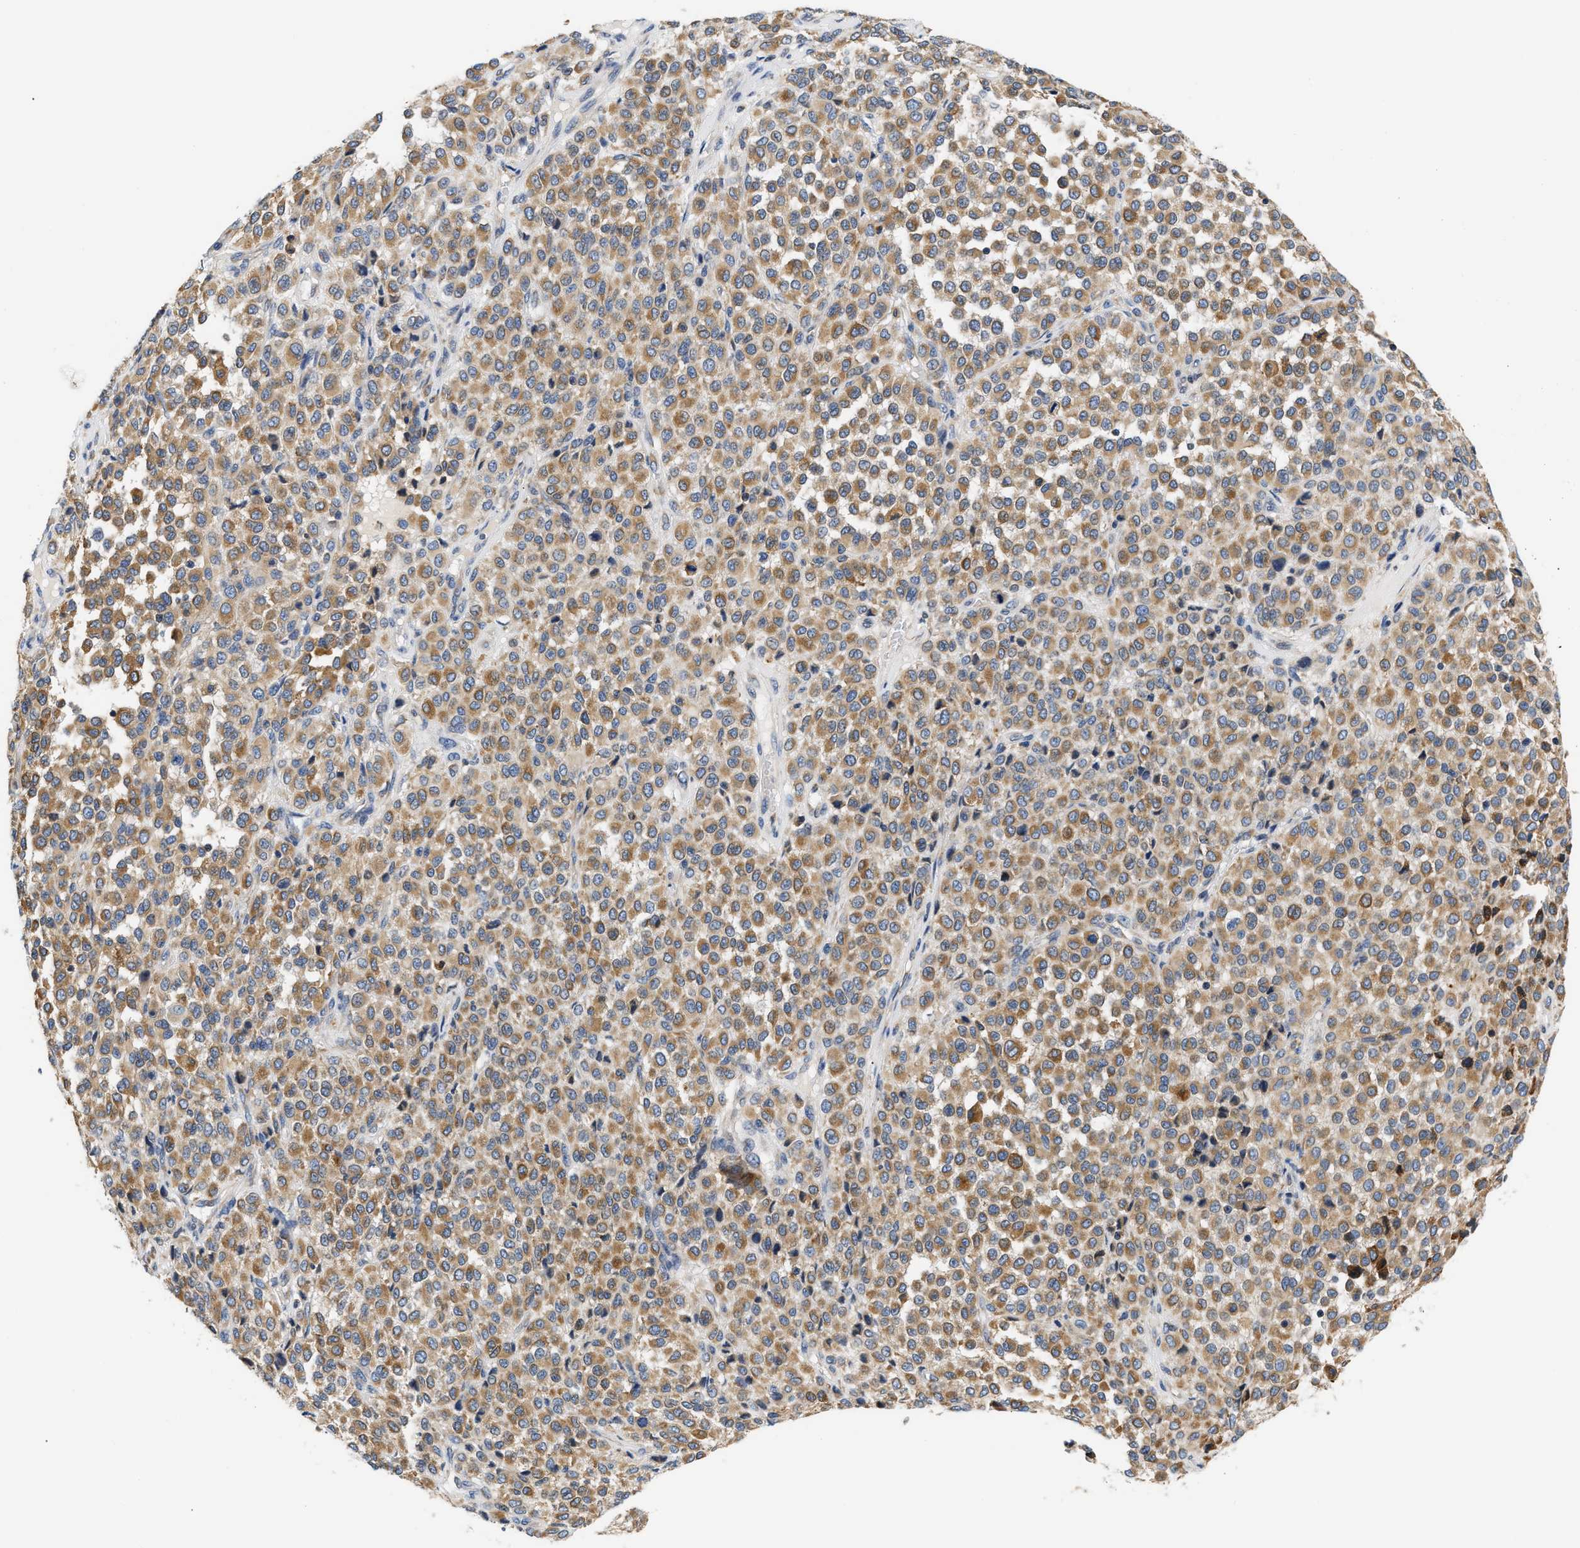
{"staining": {"intensity": "moderate", "quantity": ">75%", "location": "cytoplasmic/membranous"}, "tissue": "melanoma", "cell_type": "Tumor cells", "image_type": "cancer", "snomed": [{"axis": "morphology", "description": "Malignant melanoma, Metastatic site"}, {"axis": "topography", "description": "Pancreas"}], "caption": "A brown stain highlights moderate cytoplasmic/membranous positivity of a protein in malignant melanoma (metastatic site) tumor cells. Nuclei are stained in blue.", "gene": "HDHD3", "patient": {"sex": "female", "age": 30}}